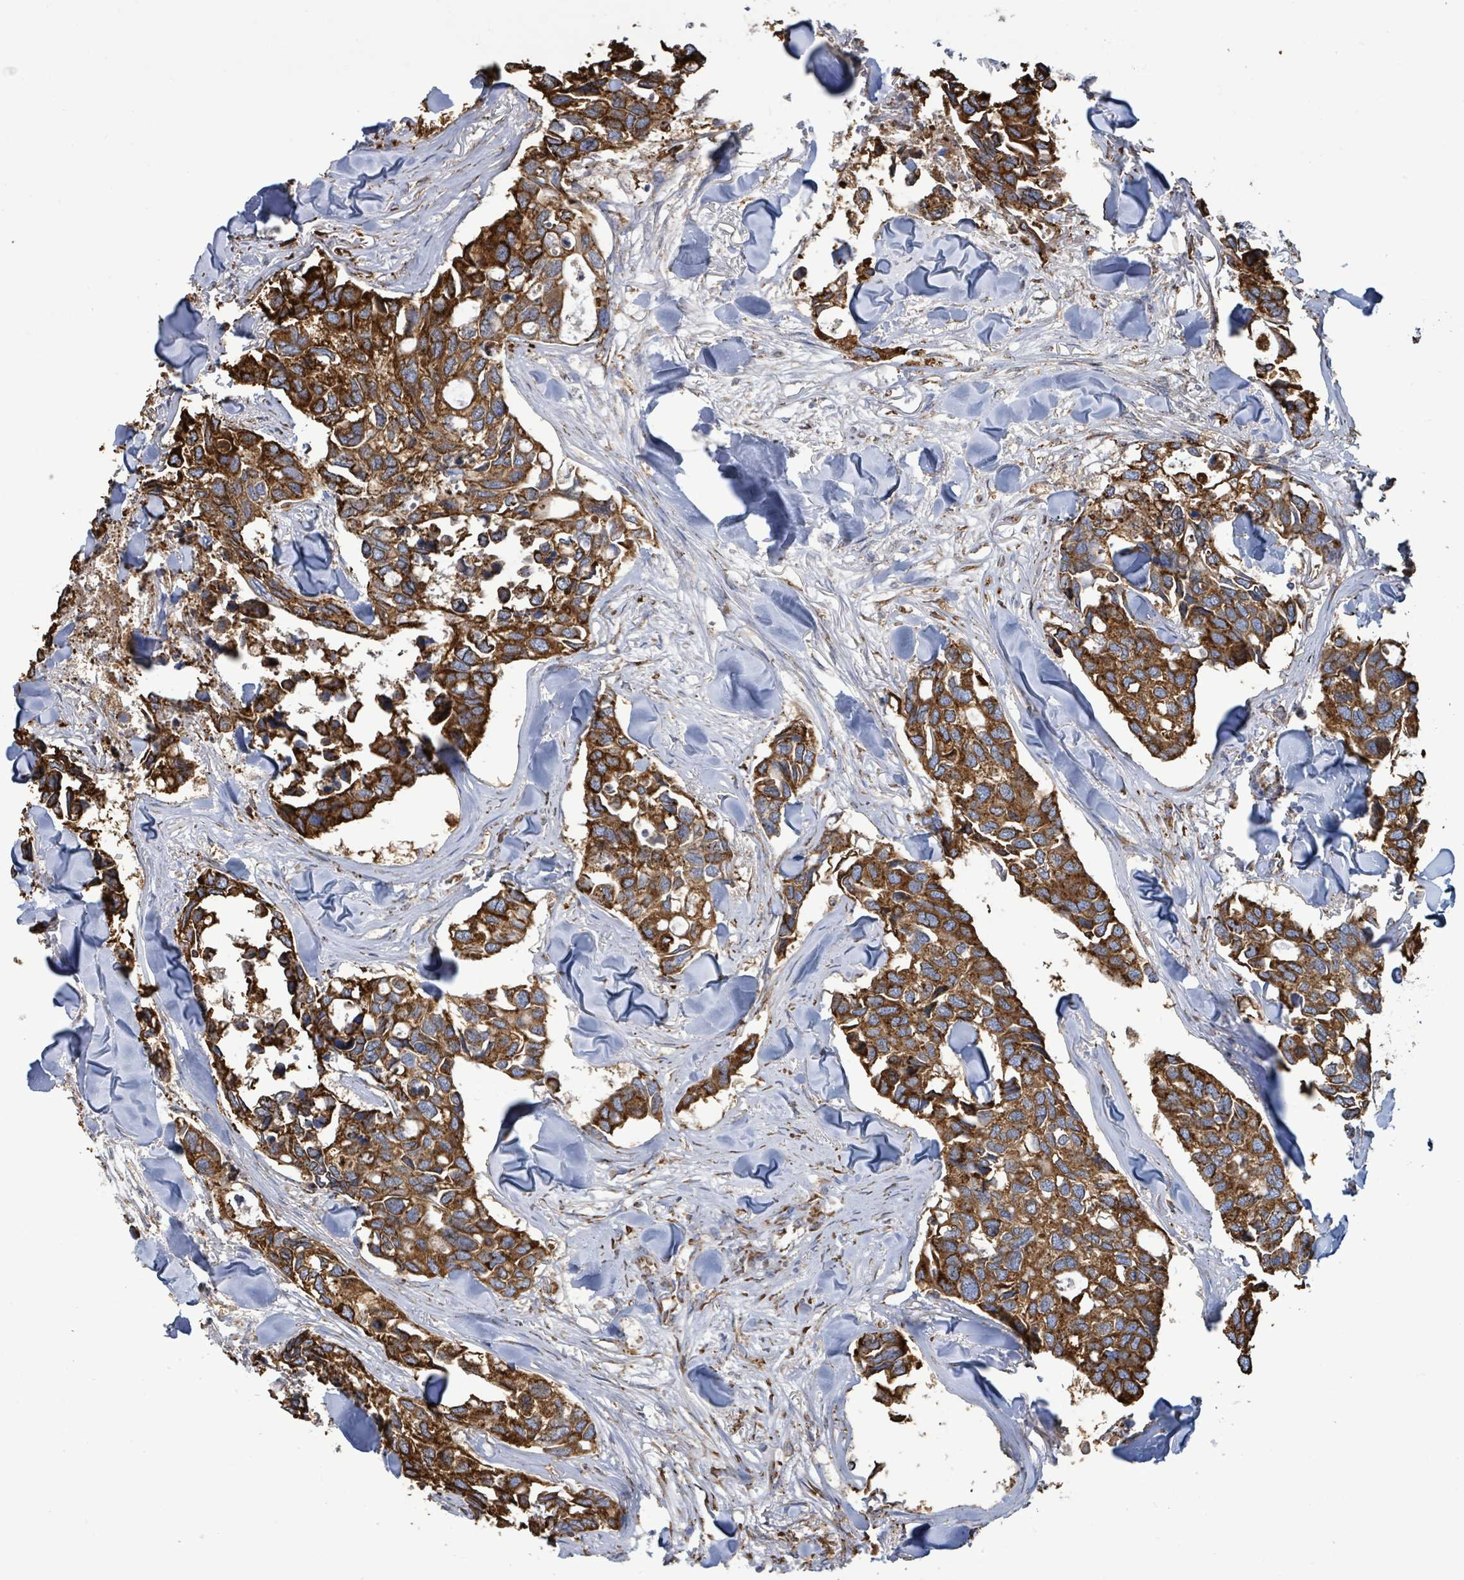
{"staining": {"intensity": "strong", "quantity": ">75%", "location": "cytoplasmic/membranous"}, "tissue": "breast cancer", "cell_type": "Tumor cells", "image_type": "cancer", "snomed": [{"axis": "morphology", "description": "Duct carcinoma"}, {"axis": "topography", "description": "Breast"}], "caption": "DAB immunohistochemical staining of human breast cancer demonstrates strong cytoplasmic/membranous protein expression in approximately >75% of tumor cells.", "gene": "RFPL4A", "patient": {"sex": "female", "age": 83}}